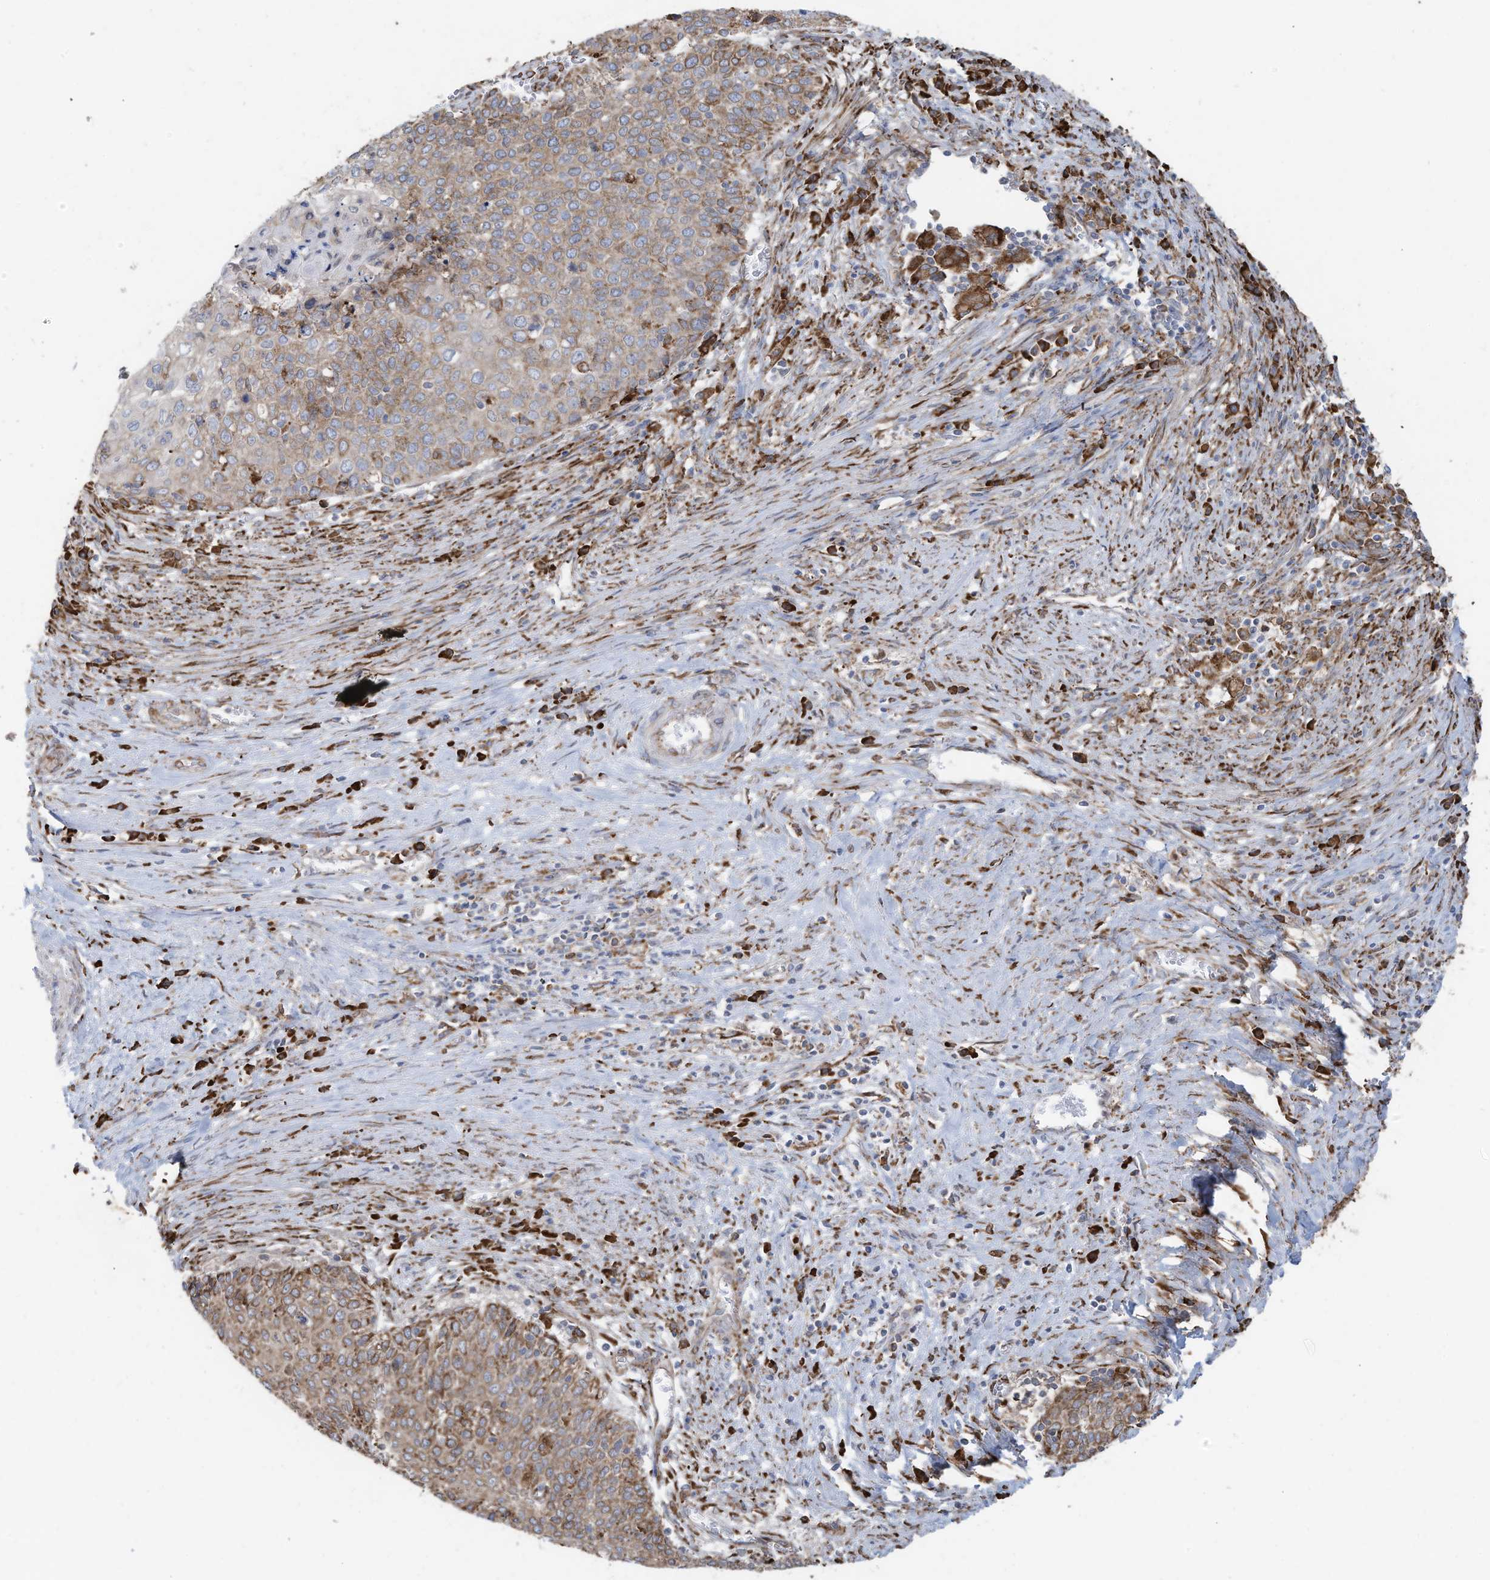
{"staining": {"intensity": "moderate", "quantity": "25%-75%", "location": "cytoplasmic/membranous"}, "tissue": "cervical cancer", "cell_type": "Tumor cells", "image_type": "cancer", "snomed": [{"axis": "morphology", "description": "Squamous cell carcinoma, NOS"}, {"axis": "topography", "description": "Cervix"}], "caption": "Immunohistochemistry (DAB) staining of cervical cancer (squamous cell carcinoma) reveals moderate cytoplasmic/membranous protein positivity in about 25%-75% of tumor cells.", "gene": "ZNF354C", "patient": {"sex": "female", "age": 39}}